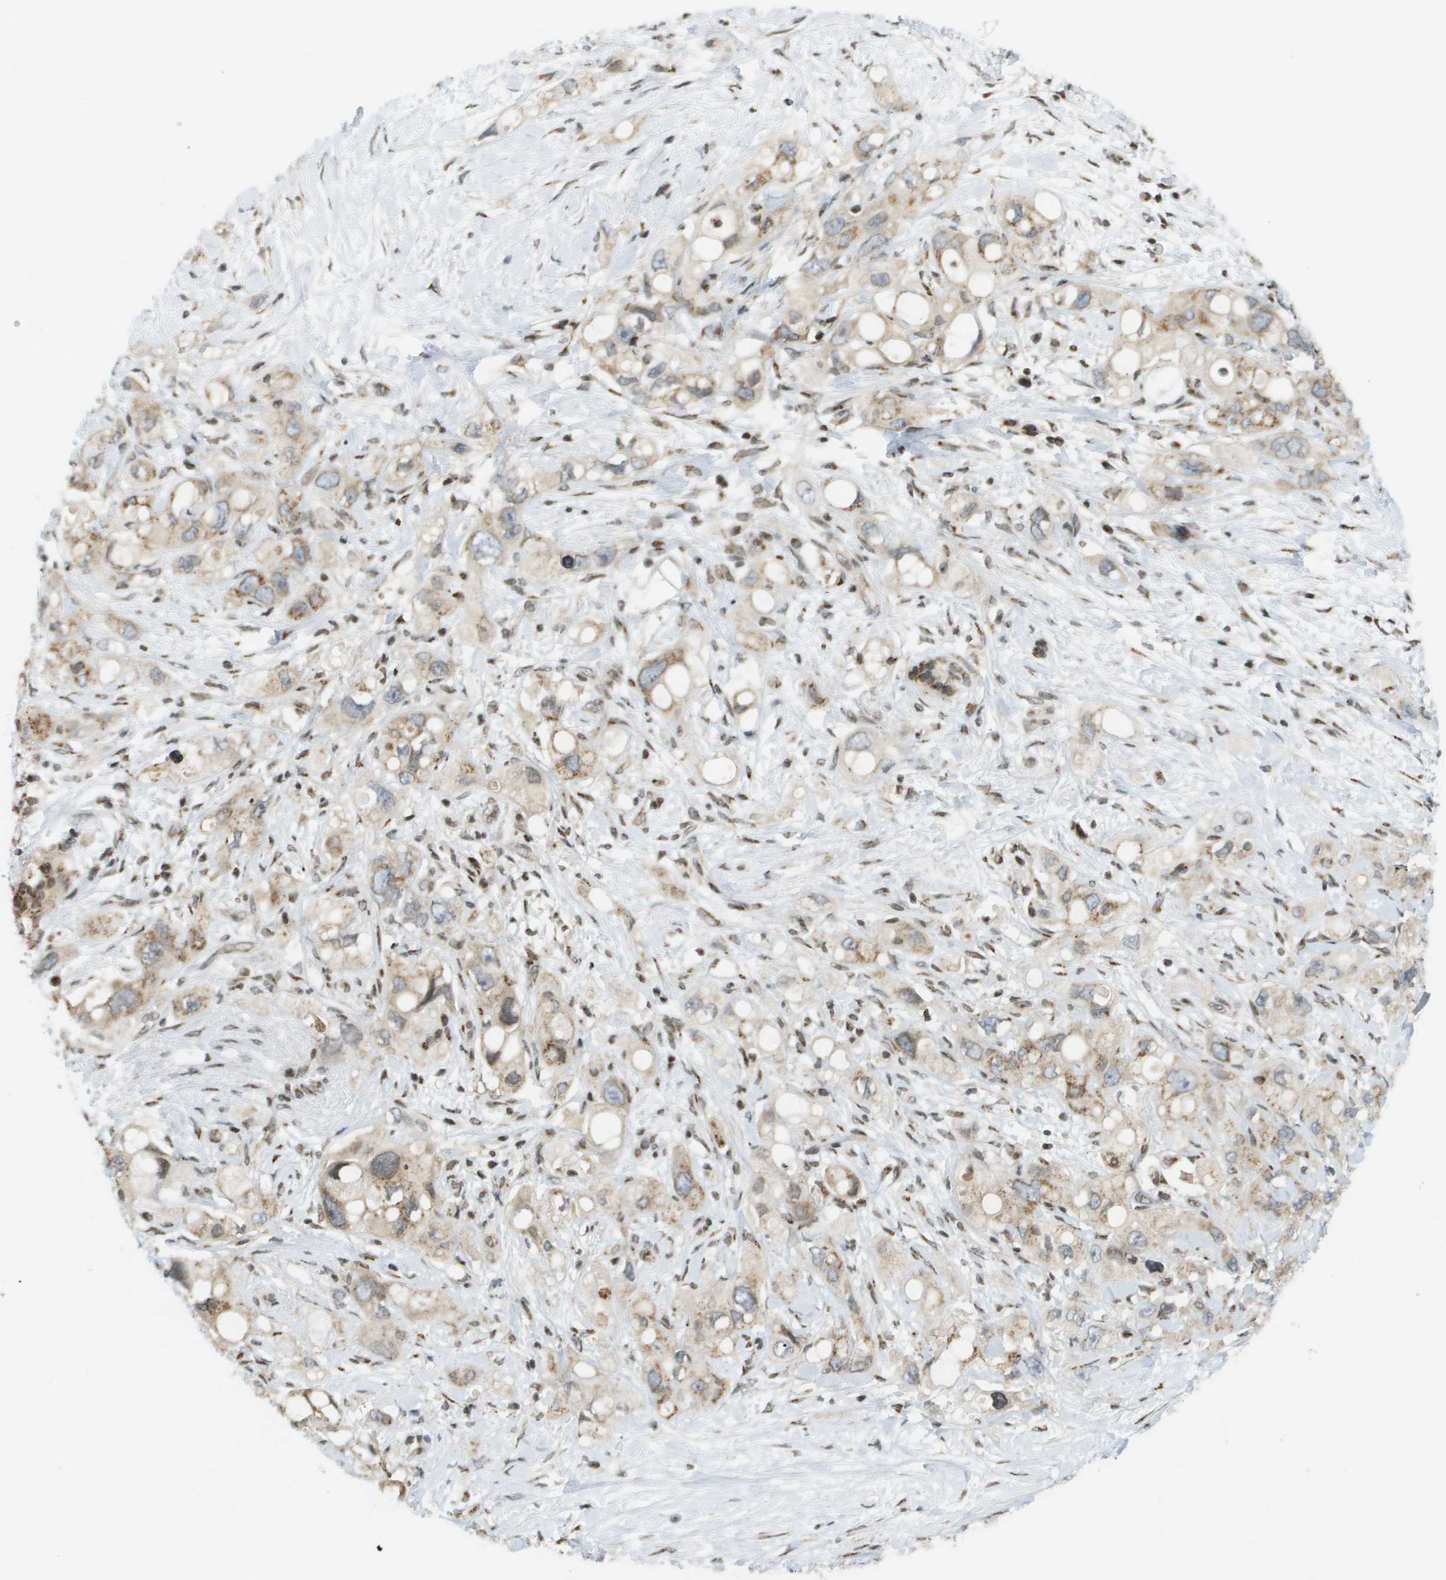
{"staining": {"intensity": "weak", "quantity": ">75%", "location": "cytoplasmic/membranous"}, "tissue": "pancreatic cancer", "cell_type": "Tumor cells", "image_type": "cancer", "snomed": [{"axis": "morphology", "description": "Adenocarcinoma, NOS"}, {"axis": "topography", "description": "Pancreas"}], "caption": "An IHC micrograph of tumor tissue is shown. Protein staining in brown labels weak cytoplasmic/membranous positivity in adenocarcinoma (pancreatic) within tumor cells.", "gene": "EVC", "patient": {"sex": "female", "age": 56}}